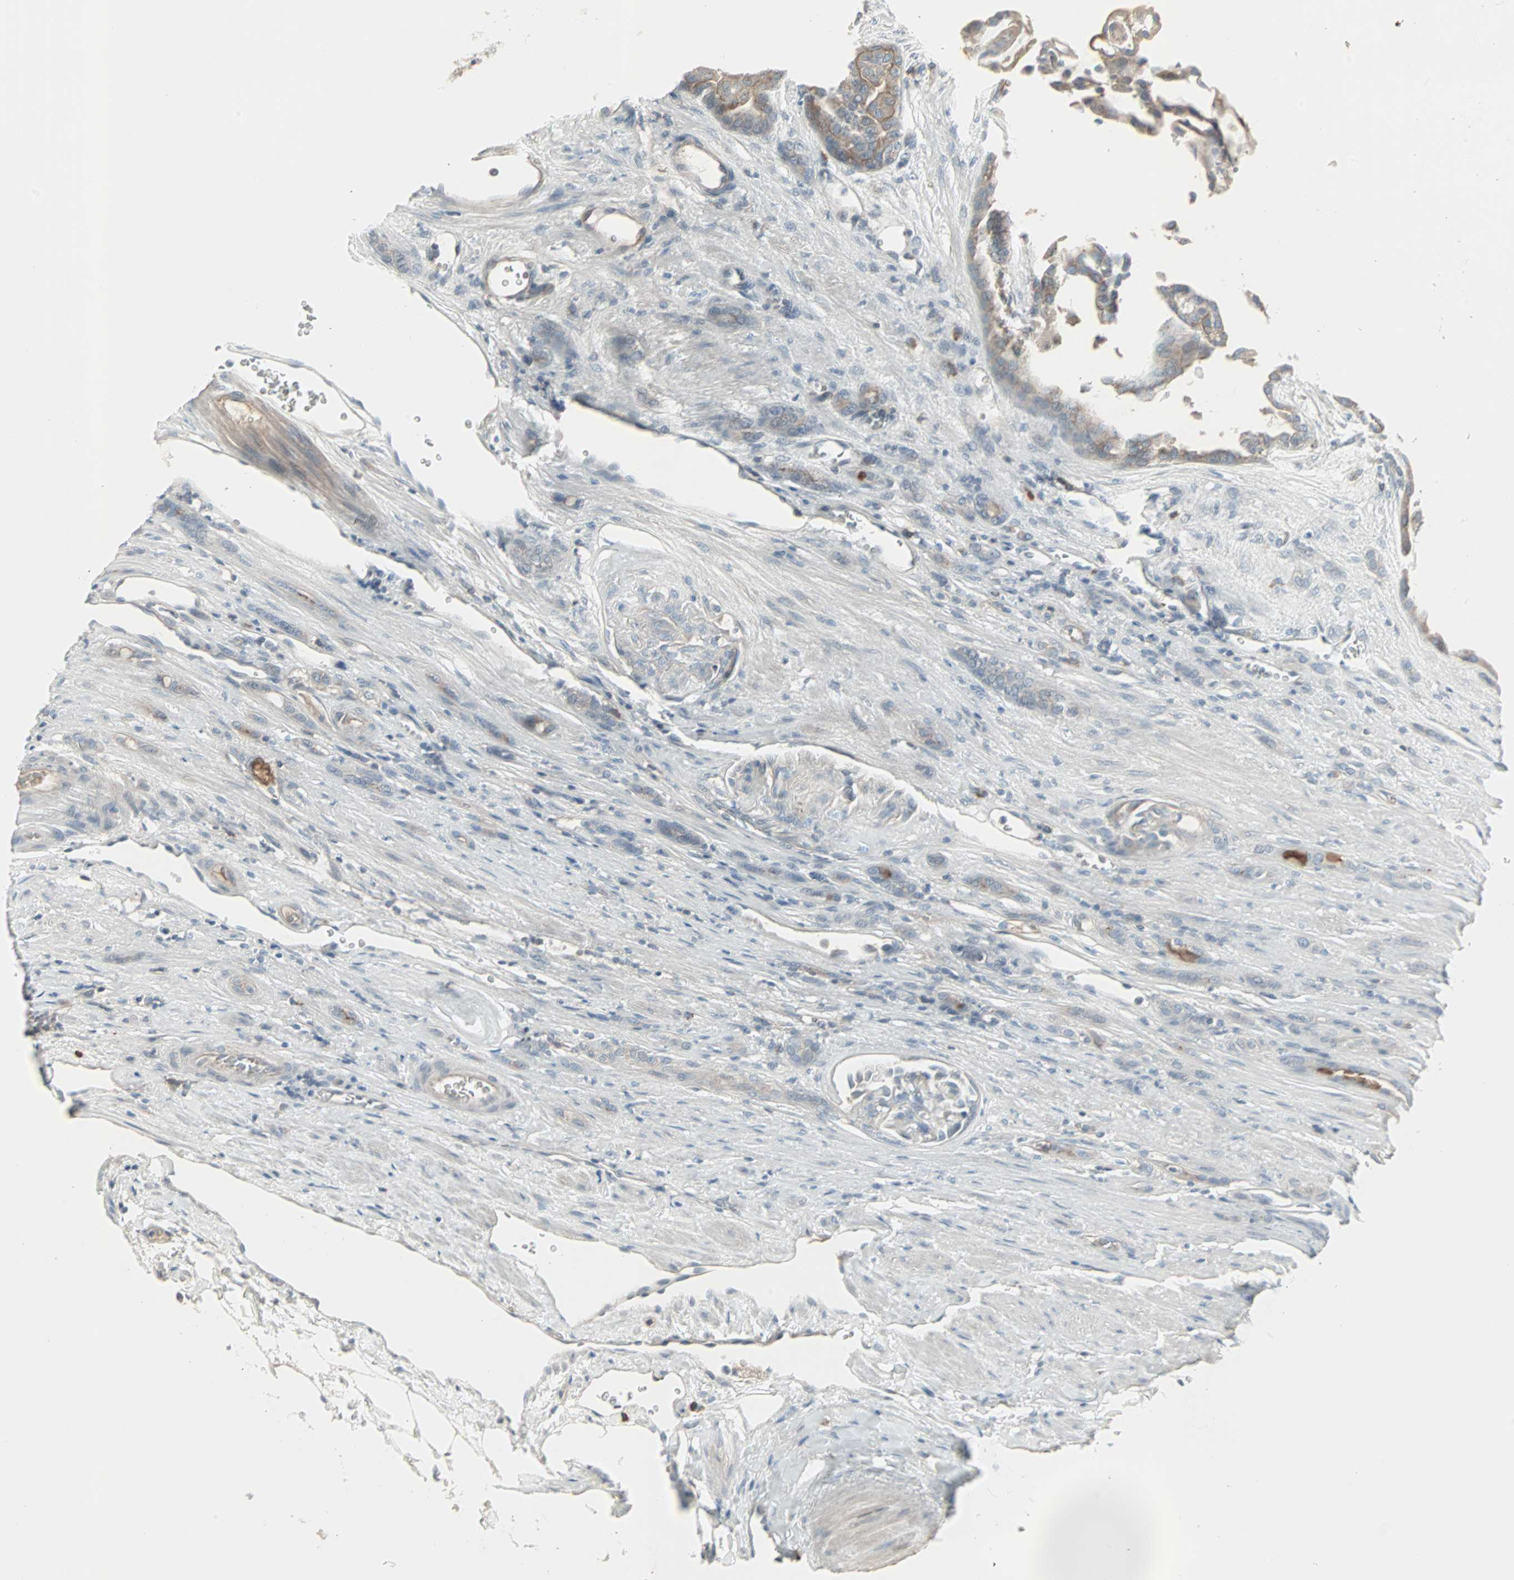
{"staining": {"intensity": "weak", "quantity": "25%-75%", "location": "cytoplasmic/membranous"}, "tissue": "renal cancer", "cell_type": "Tumor cells", "image_type": "cancer", "snomed": [{"axis": "morphology", "description": "Adenocarcinoma, NOS"}, {"axis": "topography", "description": "Kidney"}], "caption": "Protein expression analysis of human renal cancer (adenocarcinoma) reveals weak cytoplasmic/membranous staining in about 25%-75% of tumor cells. (Brightfield microscopy of DAB IHC at high magnification).", "gene": "ZSCAN32", "patient": {"sex": "male", "age": 63}}